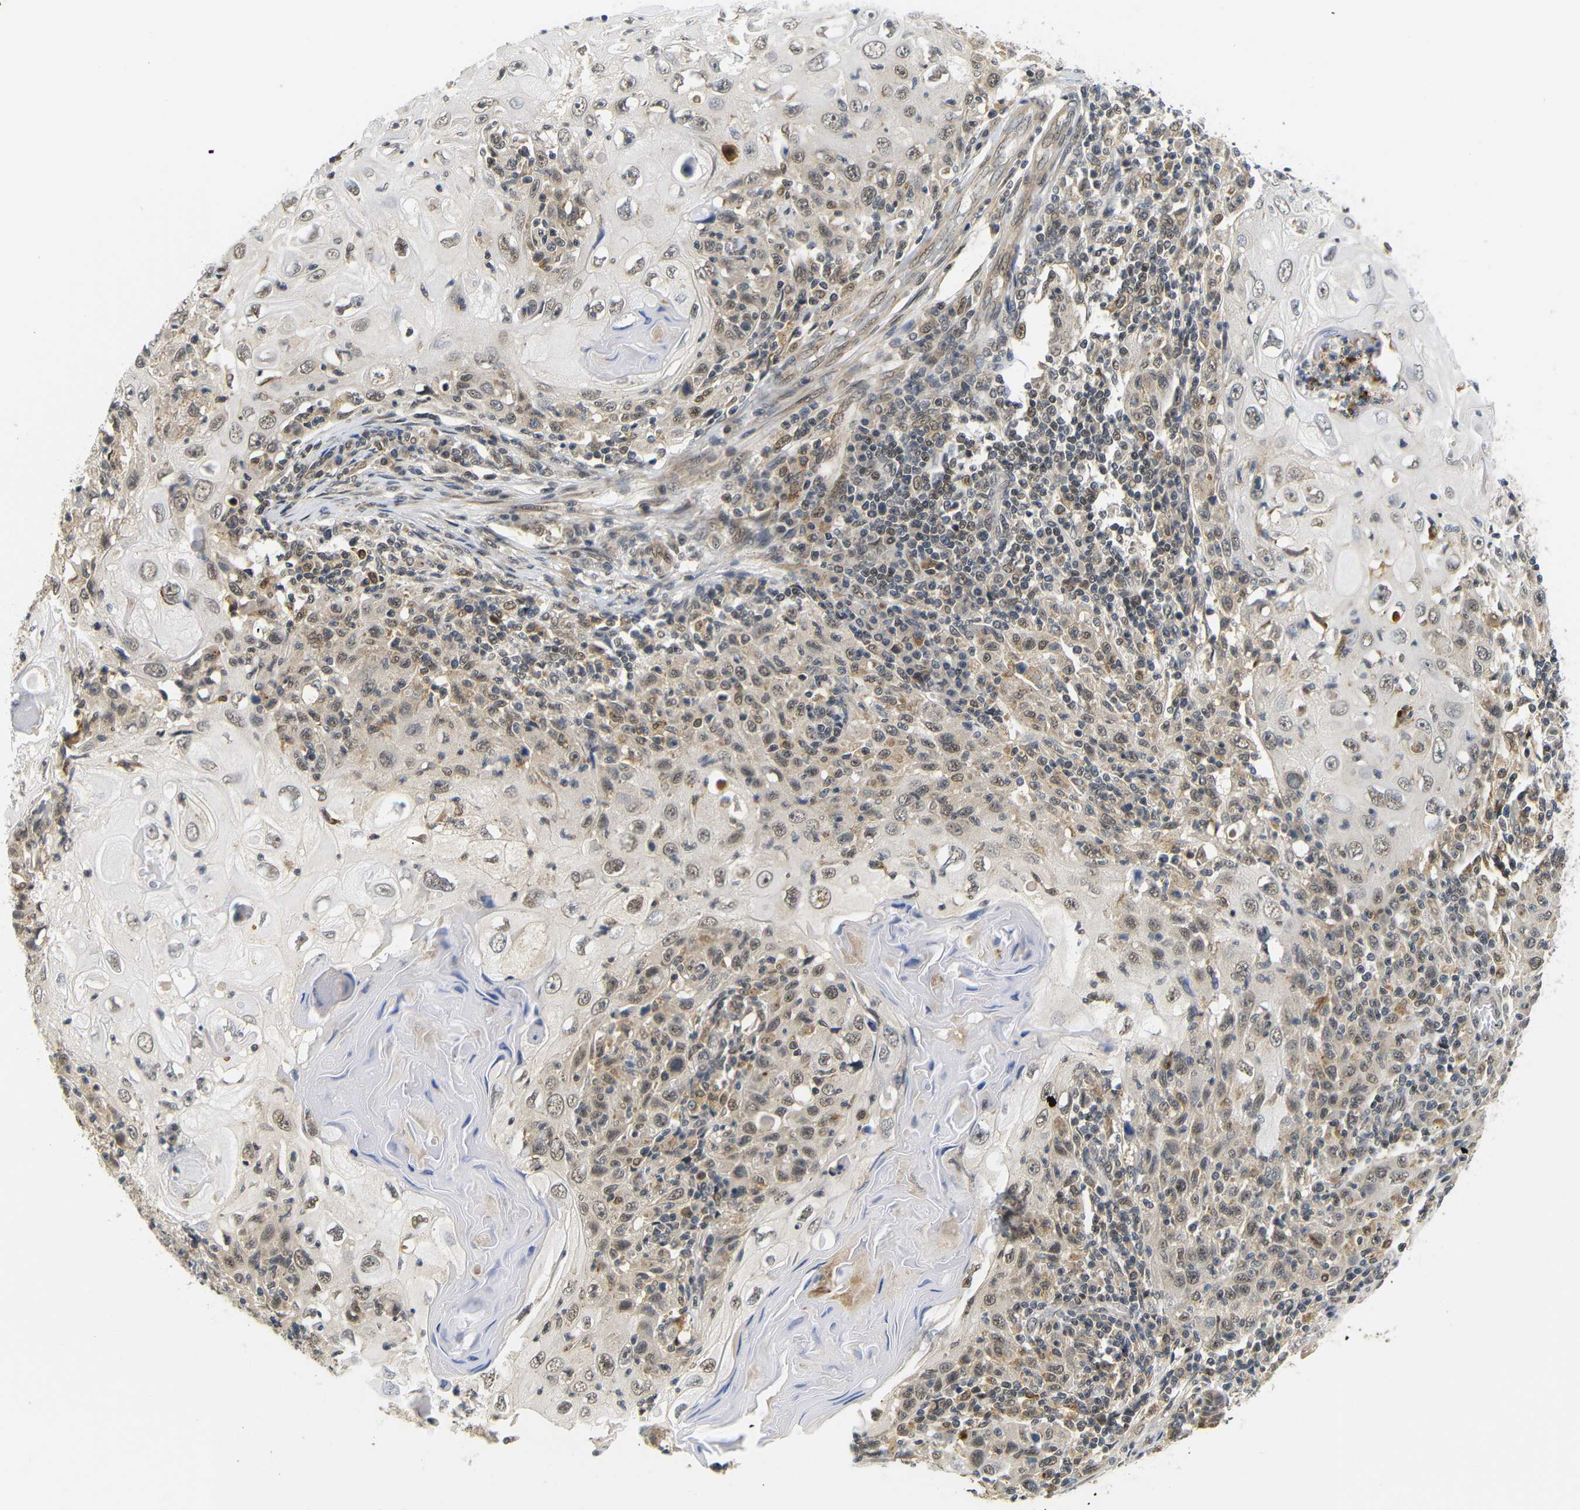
{"staining": {"intensity": "moderate", "quantity": ">75%", "location": "cytoplasmic/membranous,nuclear"}, "tissue": "skin cancer", "cell_type": "Tumor cells", "image_type": "cancer", "snomed": [{"axis": "morphology", "description": "Squamous cell carcinoma, NOS"}, {"axis": "topography", "description": "Skin"}], "caption": "Tumor cells demonstrate medium levels of moderate cytoplasmic/membranous and nuclear staining in about >75% of cells in skin squamous cell carcinoma. (Stains: DAB (3,3'-diaminobenzidine) in brown, nuclei in blue, Microscopy: brightfield microscopy at high magnification).", "gene": "GJA5", "patient": {"sex": "female", "age": 88}}